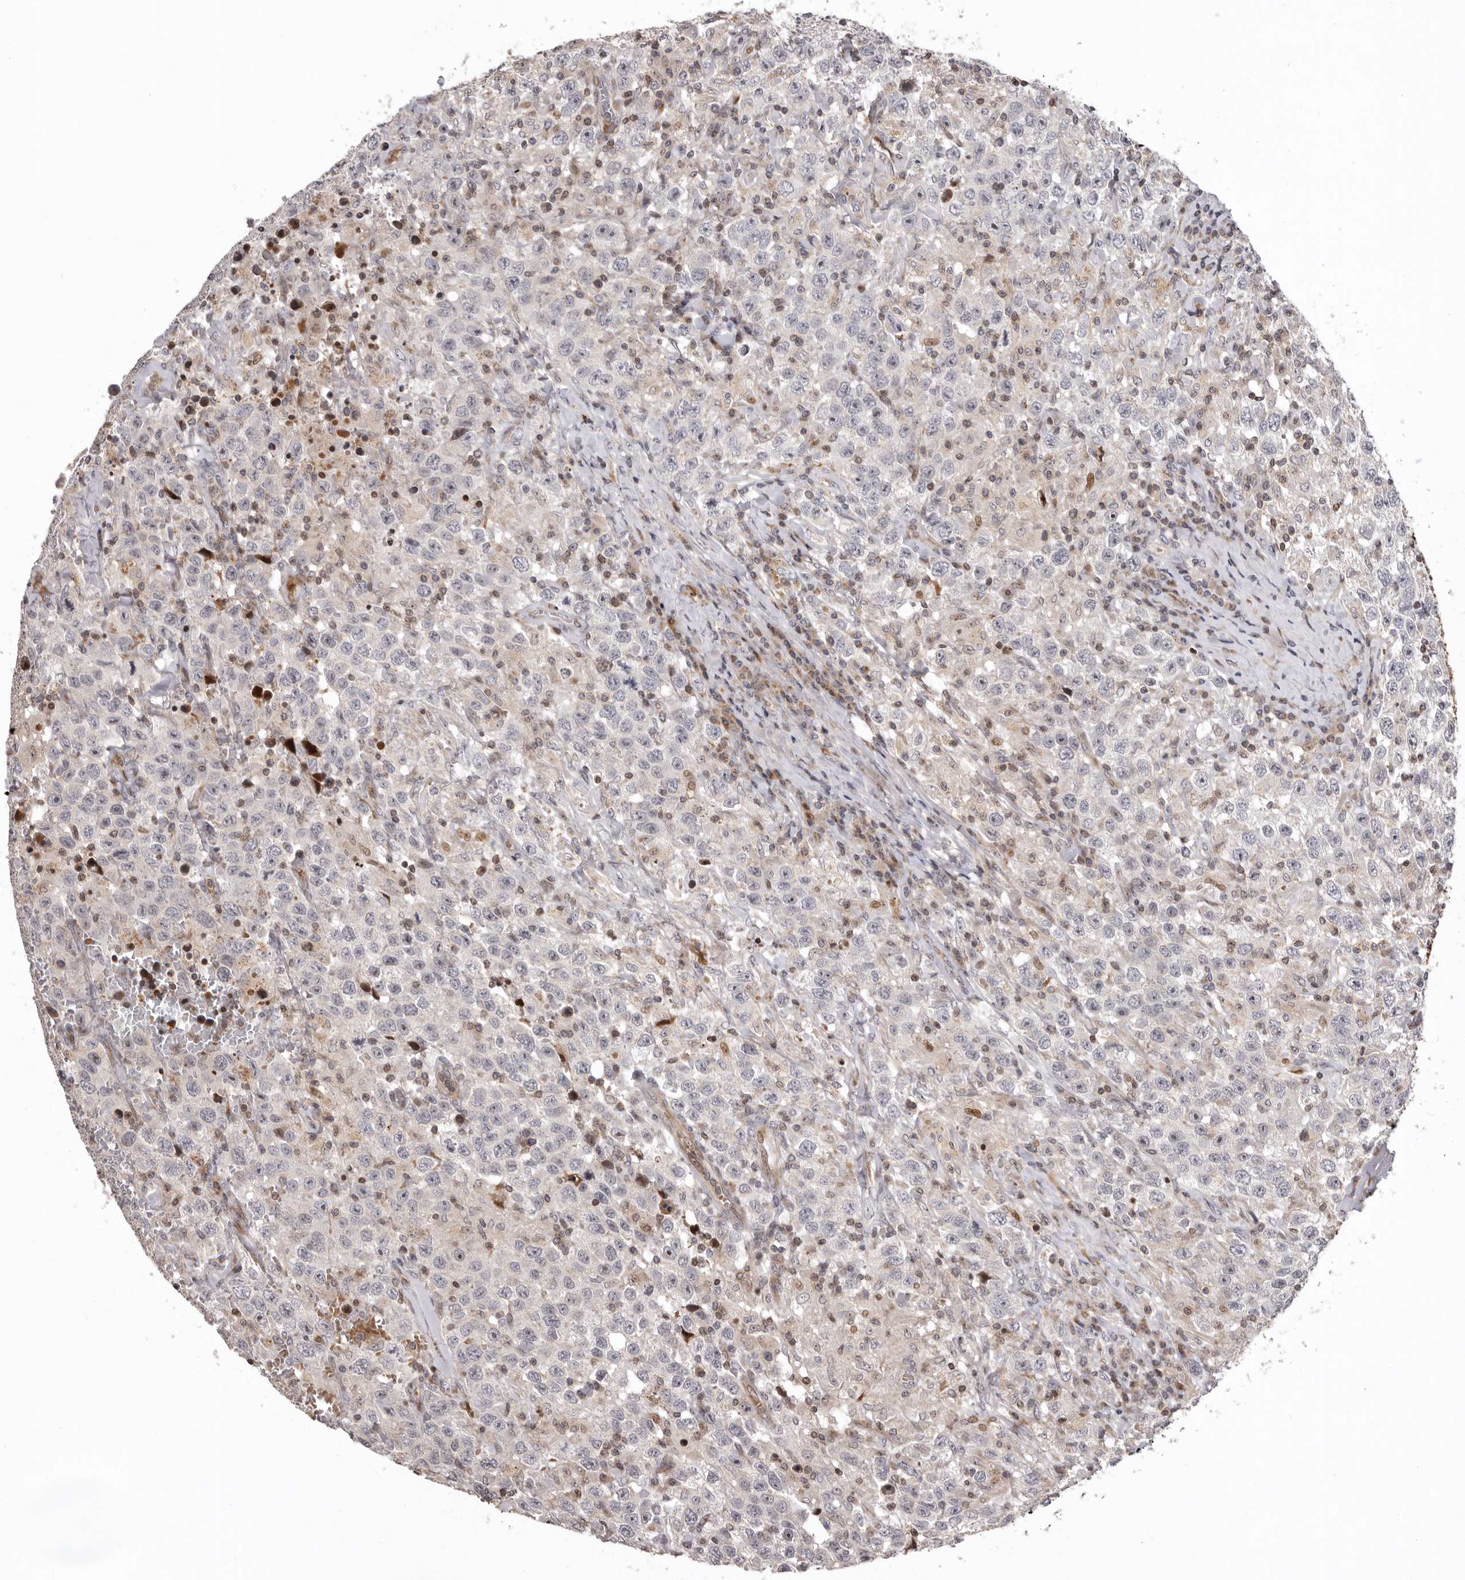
{"staining": {"intensity": "negative", "quantity": "none", "location": "none"}, "tissue": "testis cancer", "cell_type": "Tumor cells", "image_type": "cancer", "snomed": [{"axis": "morphology", "description": "Seminoma, NOS"}, {"axis": "topography", "description": "Testis"}], "caption": "Testis cancer was stained to show a protein in brown. There is no significant staining in tumor cells.", "gene": "AZIN1", "patient": {"sex": "male", "age": 41}}